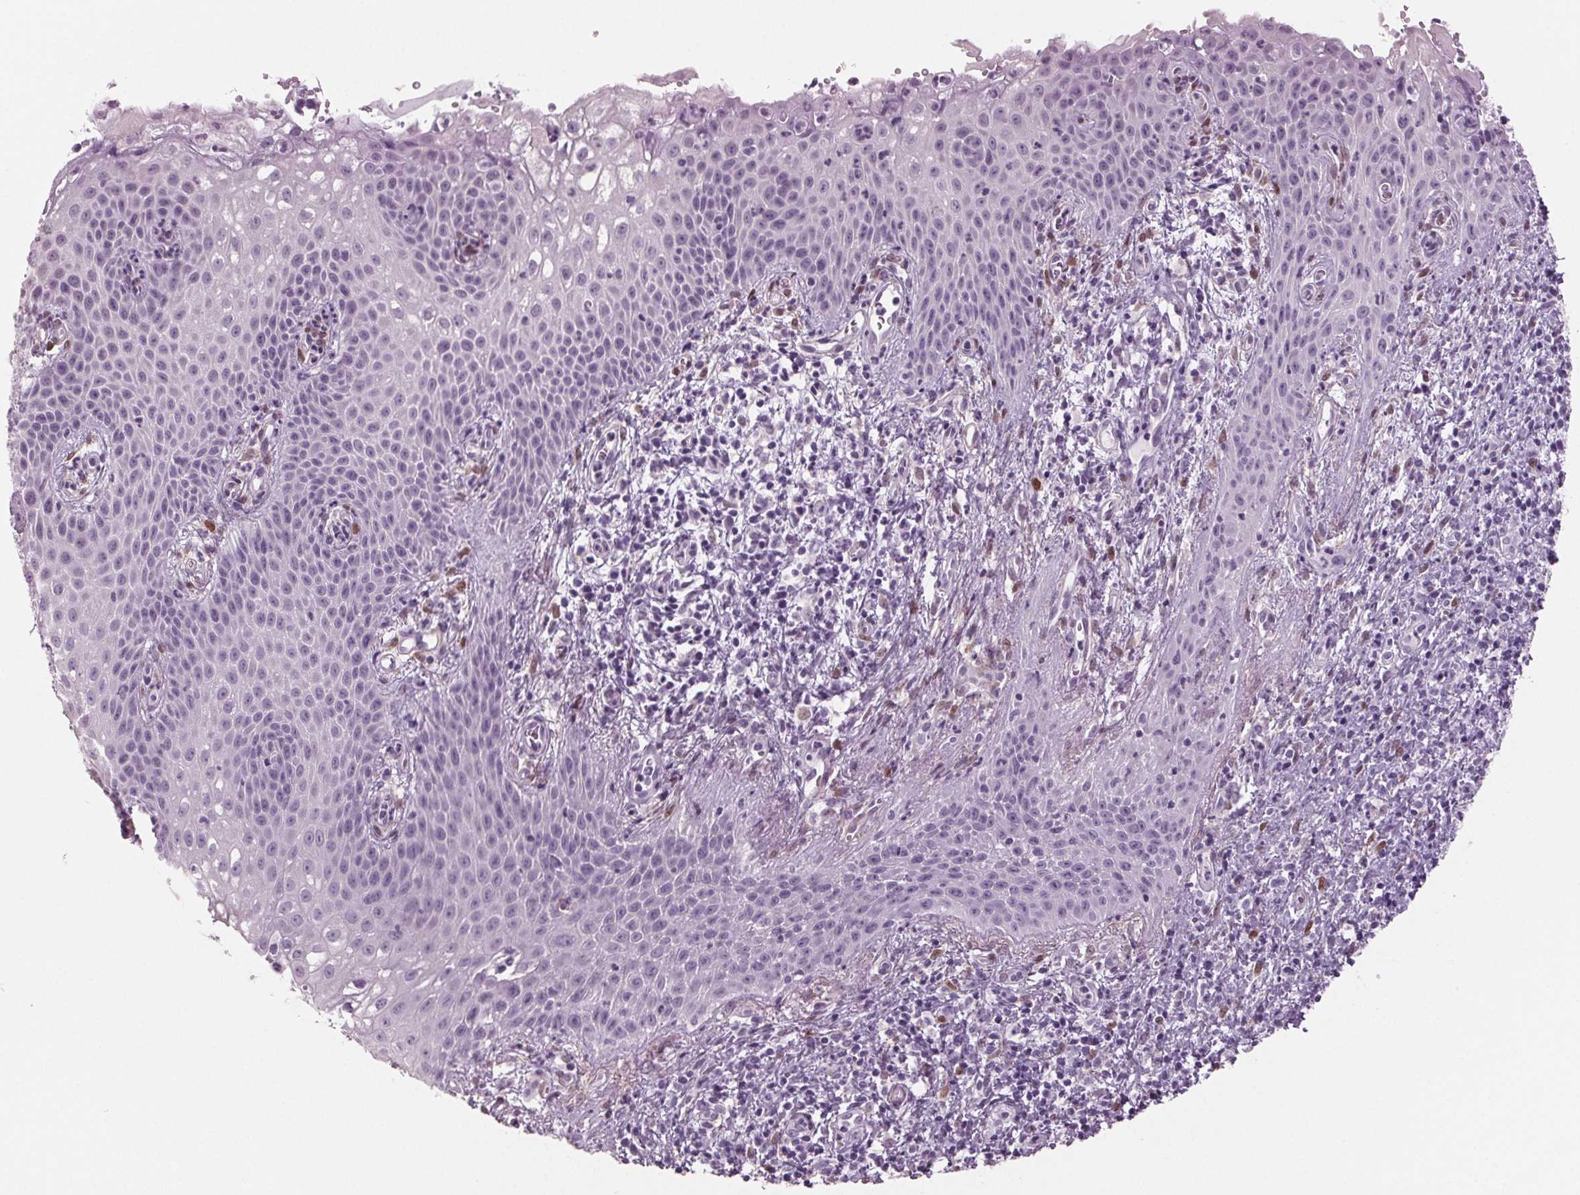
{"staining": {"intensity": "negative", "quantity": "none", "location": "none"}, "tissue": "cervical cancer", "cell_type": "Tumor cells", "image_type": "cancer", "snomed": [{"axis": "morphology", "description": "Squamous cell carcinoma, NOS"}, {"axis": "topography", "description": "Cervix"}], "caption": "A photomicrograph of cervical cancer stained for a protein shows no brown staining in tumor cells.", "gene": "BHLHE22", "patient": {"sex": "female", "age": 30}}